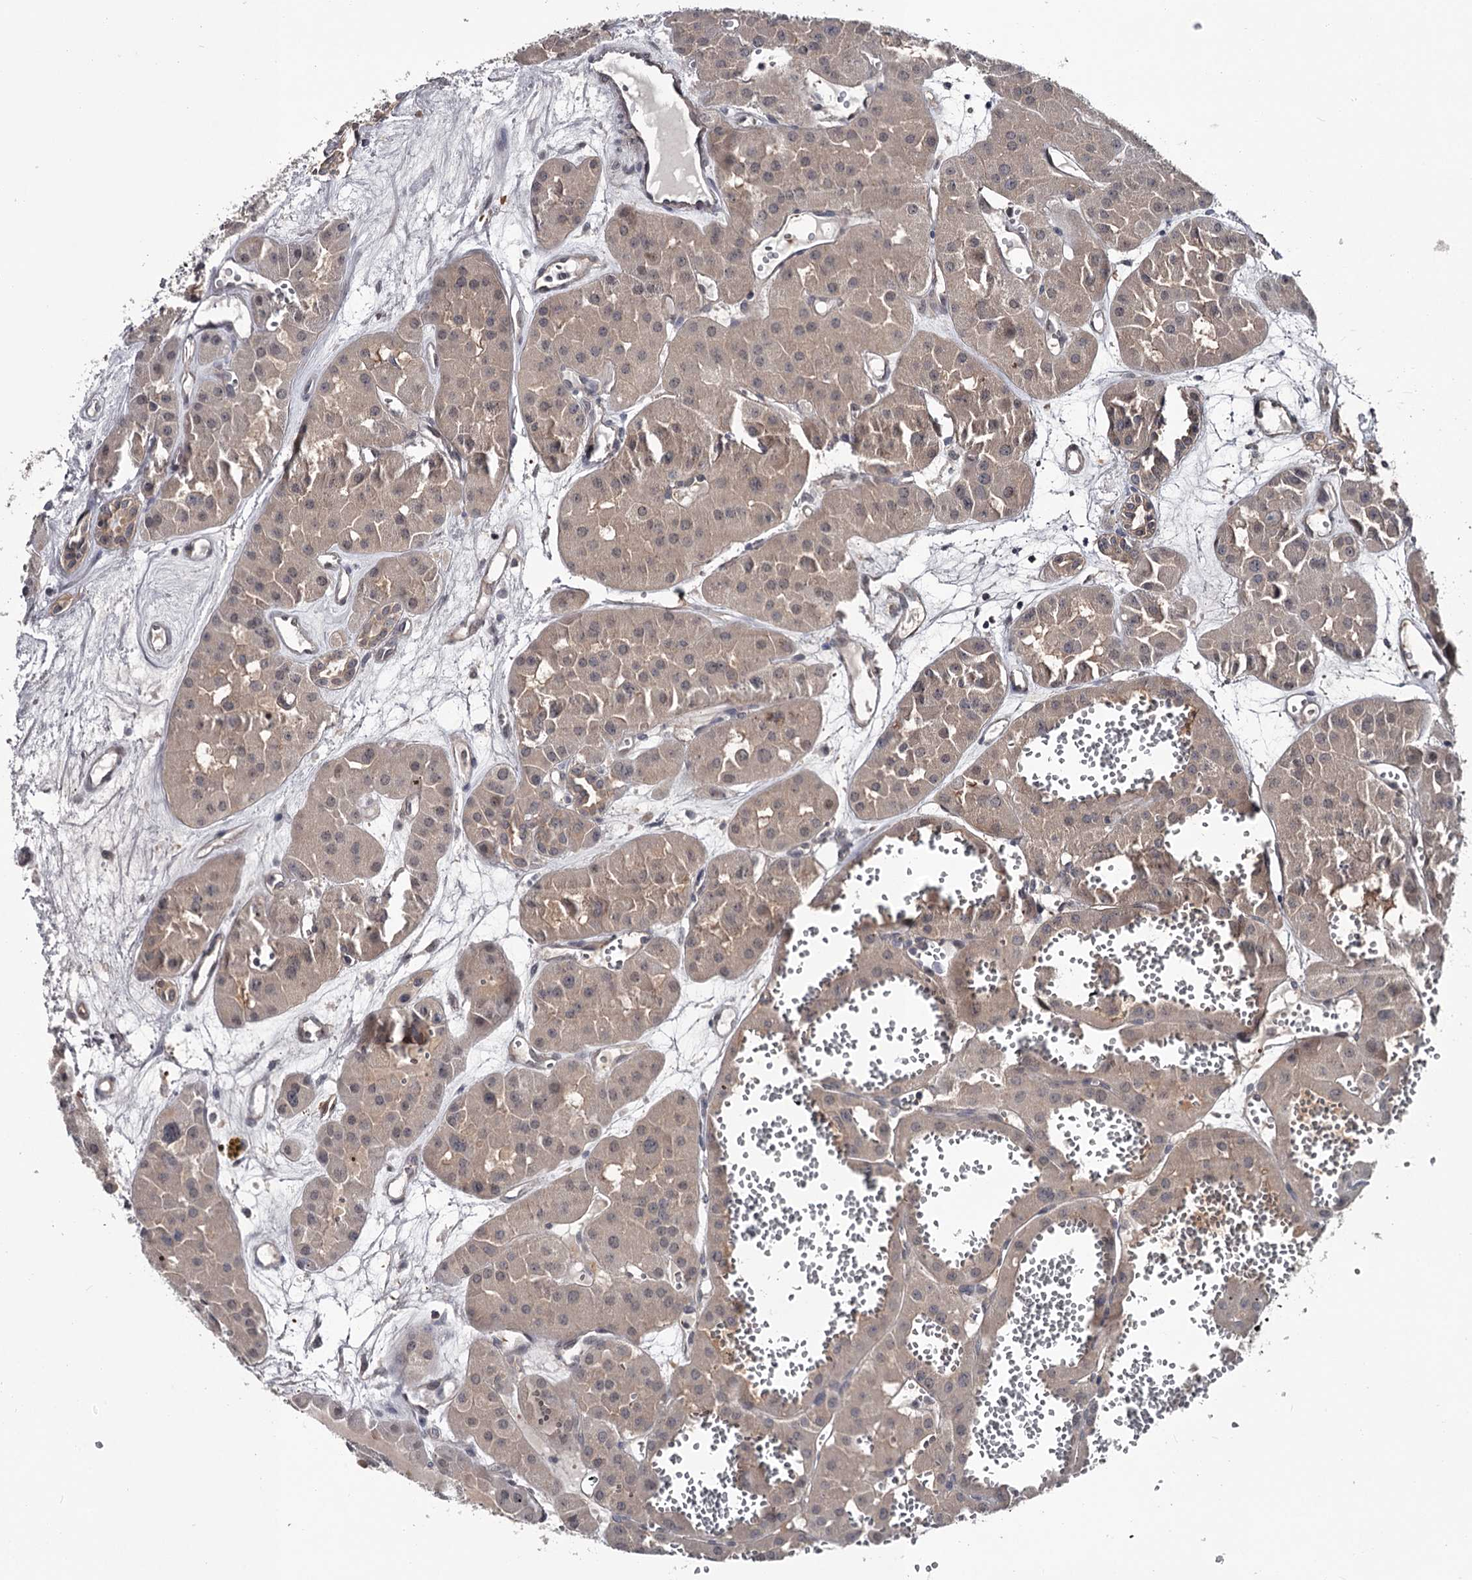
{"staining": {"intensity": "weak", "quantity": "<25%", "location": "cytoplasmic/membranous"}, "tissue": "renal cancer", "cell_type": "Tumor cells", "image_type": "cancer", "snomed": [{"axis": "morphology", "description": "Carcinoma, NOS"}, {"axis": "topography", "description": "Kidney"}], "caption": "IHC of renal cancer reveals no expression in tumor cells.", "gene": "DAO", "patient": {"sex": "female", "age": 75}}